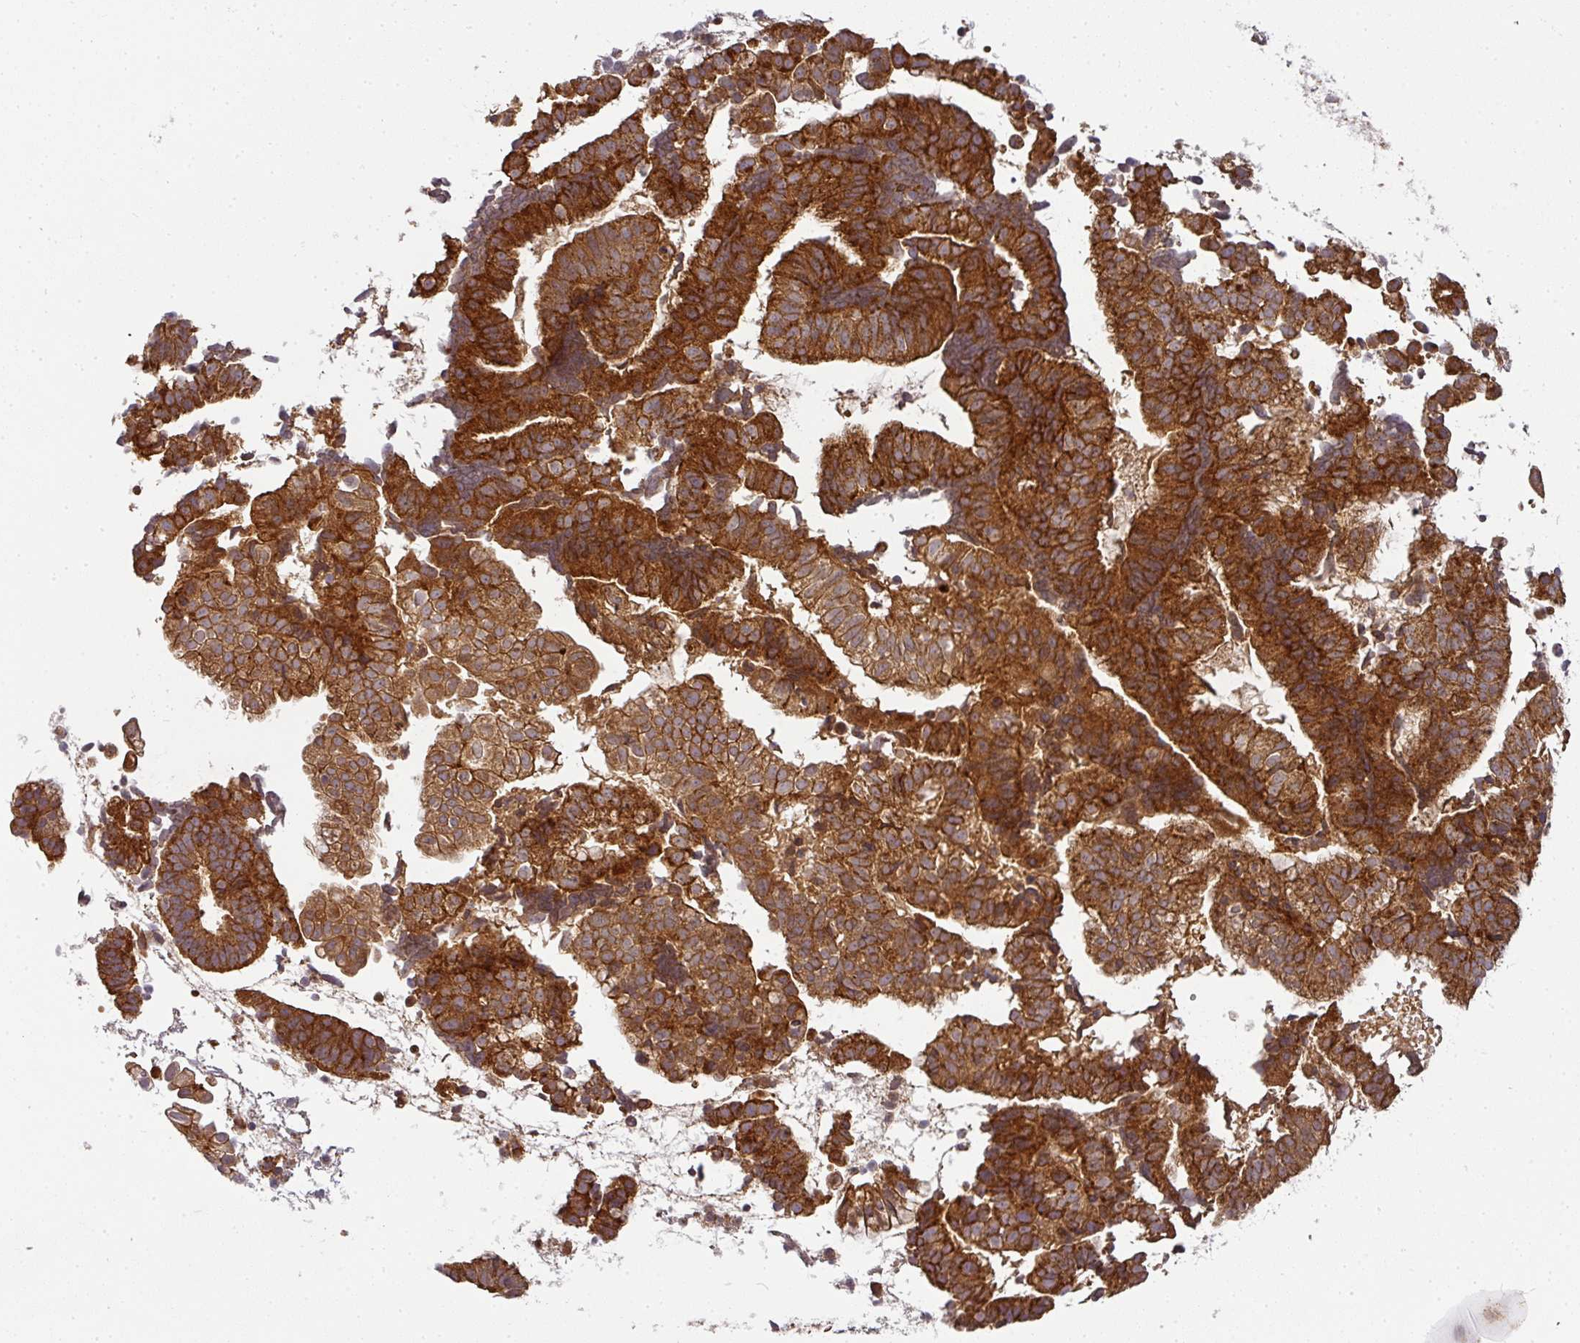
{"staining": {"intensity": "strong", "quantity": ">75%", "location": "cytoplasmic/membranous"}, "tissue": "endometrial cancer", "cell_type": "Tumor cells", "image_type": "cancer", "snomed": [{"axis": "morphology", "description": "Adenocarcinoma, NOS"}, {"axis": "topography", "description": "Endometrium"}], "caption": "A brown stain highlights strong cytoplasmic/membranous expression of a protein in endometrial cancer tumor cells. Ihc stains the protein of interest in brown and the nuclei are stained blue.", "gene": "MALSU1", "patient": {"sex": "female", "age": 76}}